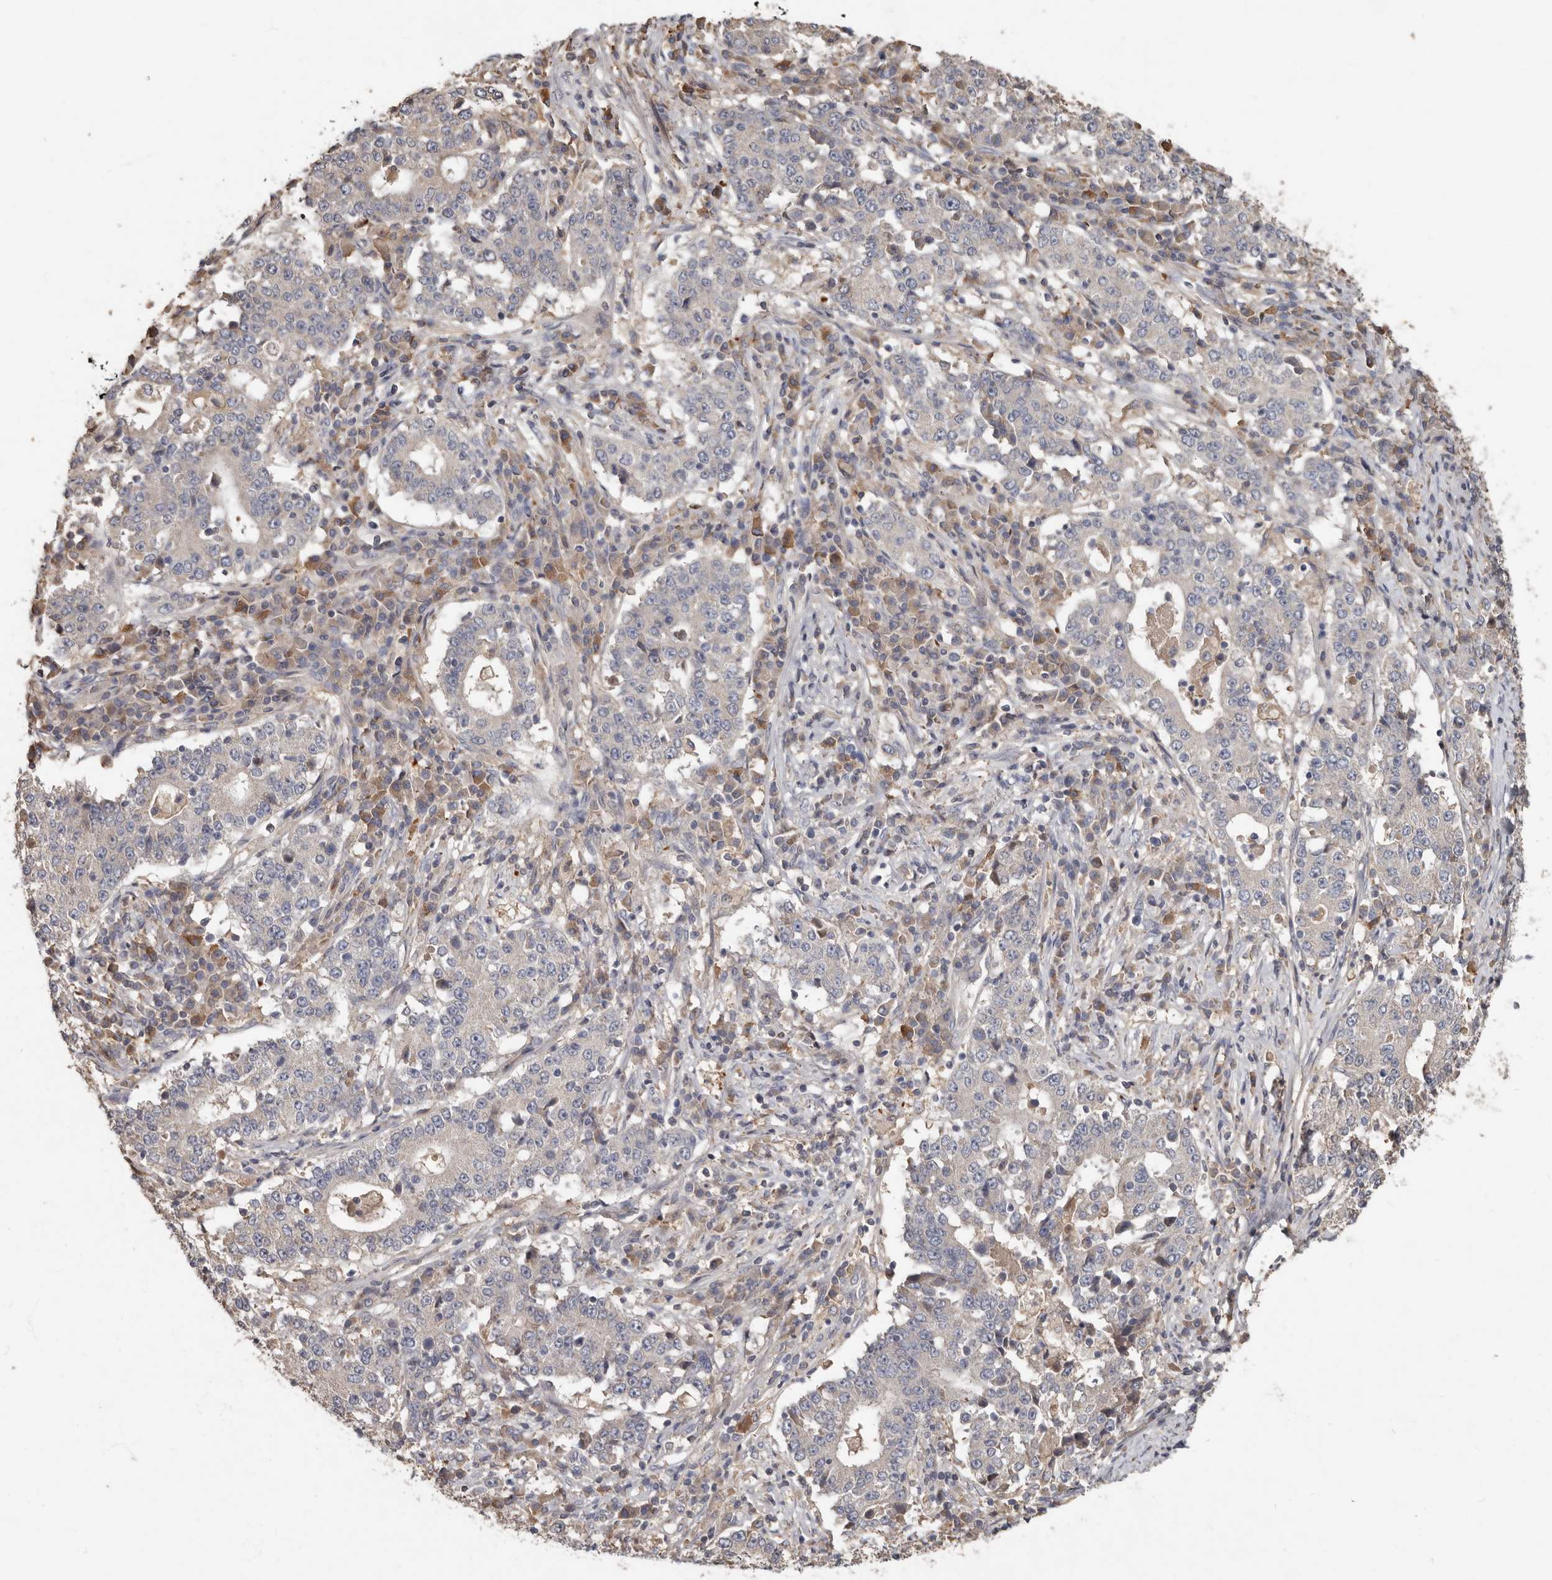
{"staining": {"intensity": "negative", "quantity": "none", "location": "none"}, "tissue": "stomach cancer", "cell_type": "Tumor cells", "image_type": "cancer", "snomed": [{"axis": "morphology", "description": "Adenocarcinoma, NOS"}, {"axis": "topography", "description": "Stomach"}], "caption": "This is a micrograph of immunohistochemistry (IHC) staining of stomach cancer (adenocarcinoma), which shows no positivity in tumor cells.", "gene": "KIF26B", "patient": {"sex": "male", "age": 59}}